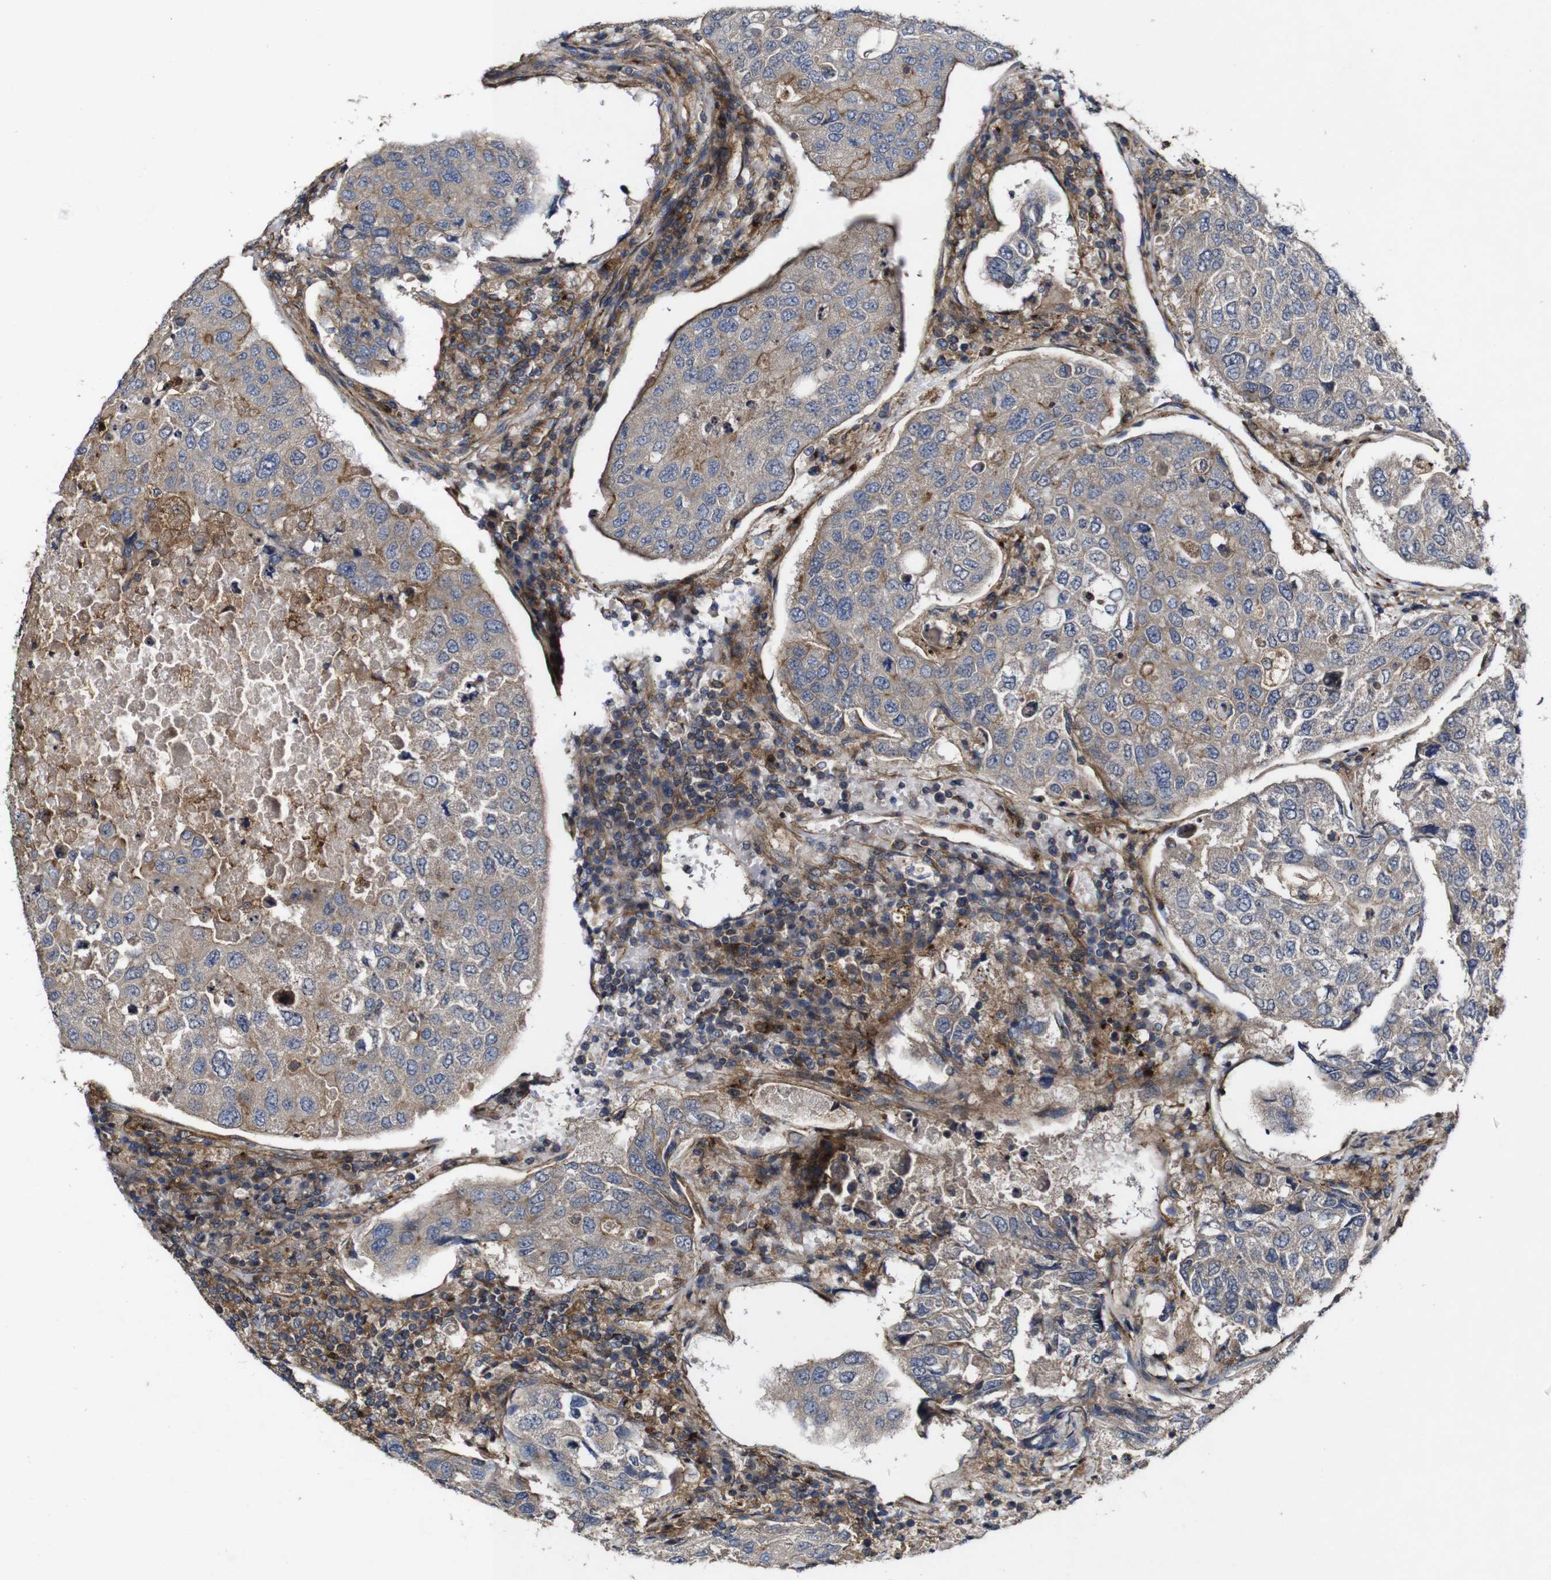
{"staining": {"intensity": "weak", "quantity": ">75%", "location": "cytoplasmic/membranous"}, "tissue": "urothelial cancer", "cell_type": "Tumor cells", "image_type": "cancer", "snomed": [{"axis": "morphology", "description": "Urothelial carcinoma, High grade"}, {"axis": "topography", "description": "Lymph node"}, {"axis": "topography", "description": "Urinary bladder"}], "caption": "Urothelial cancer stained with a brown dye displays weak cytoplasmic/membranous positive staining in about >75% of tumor cells.", "gene": "GSDME", "patient": {"sex": "male", "age": 51}}